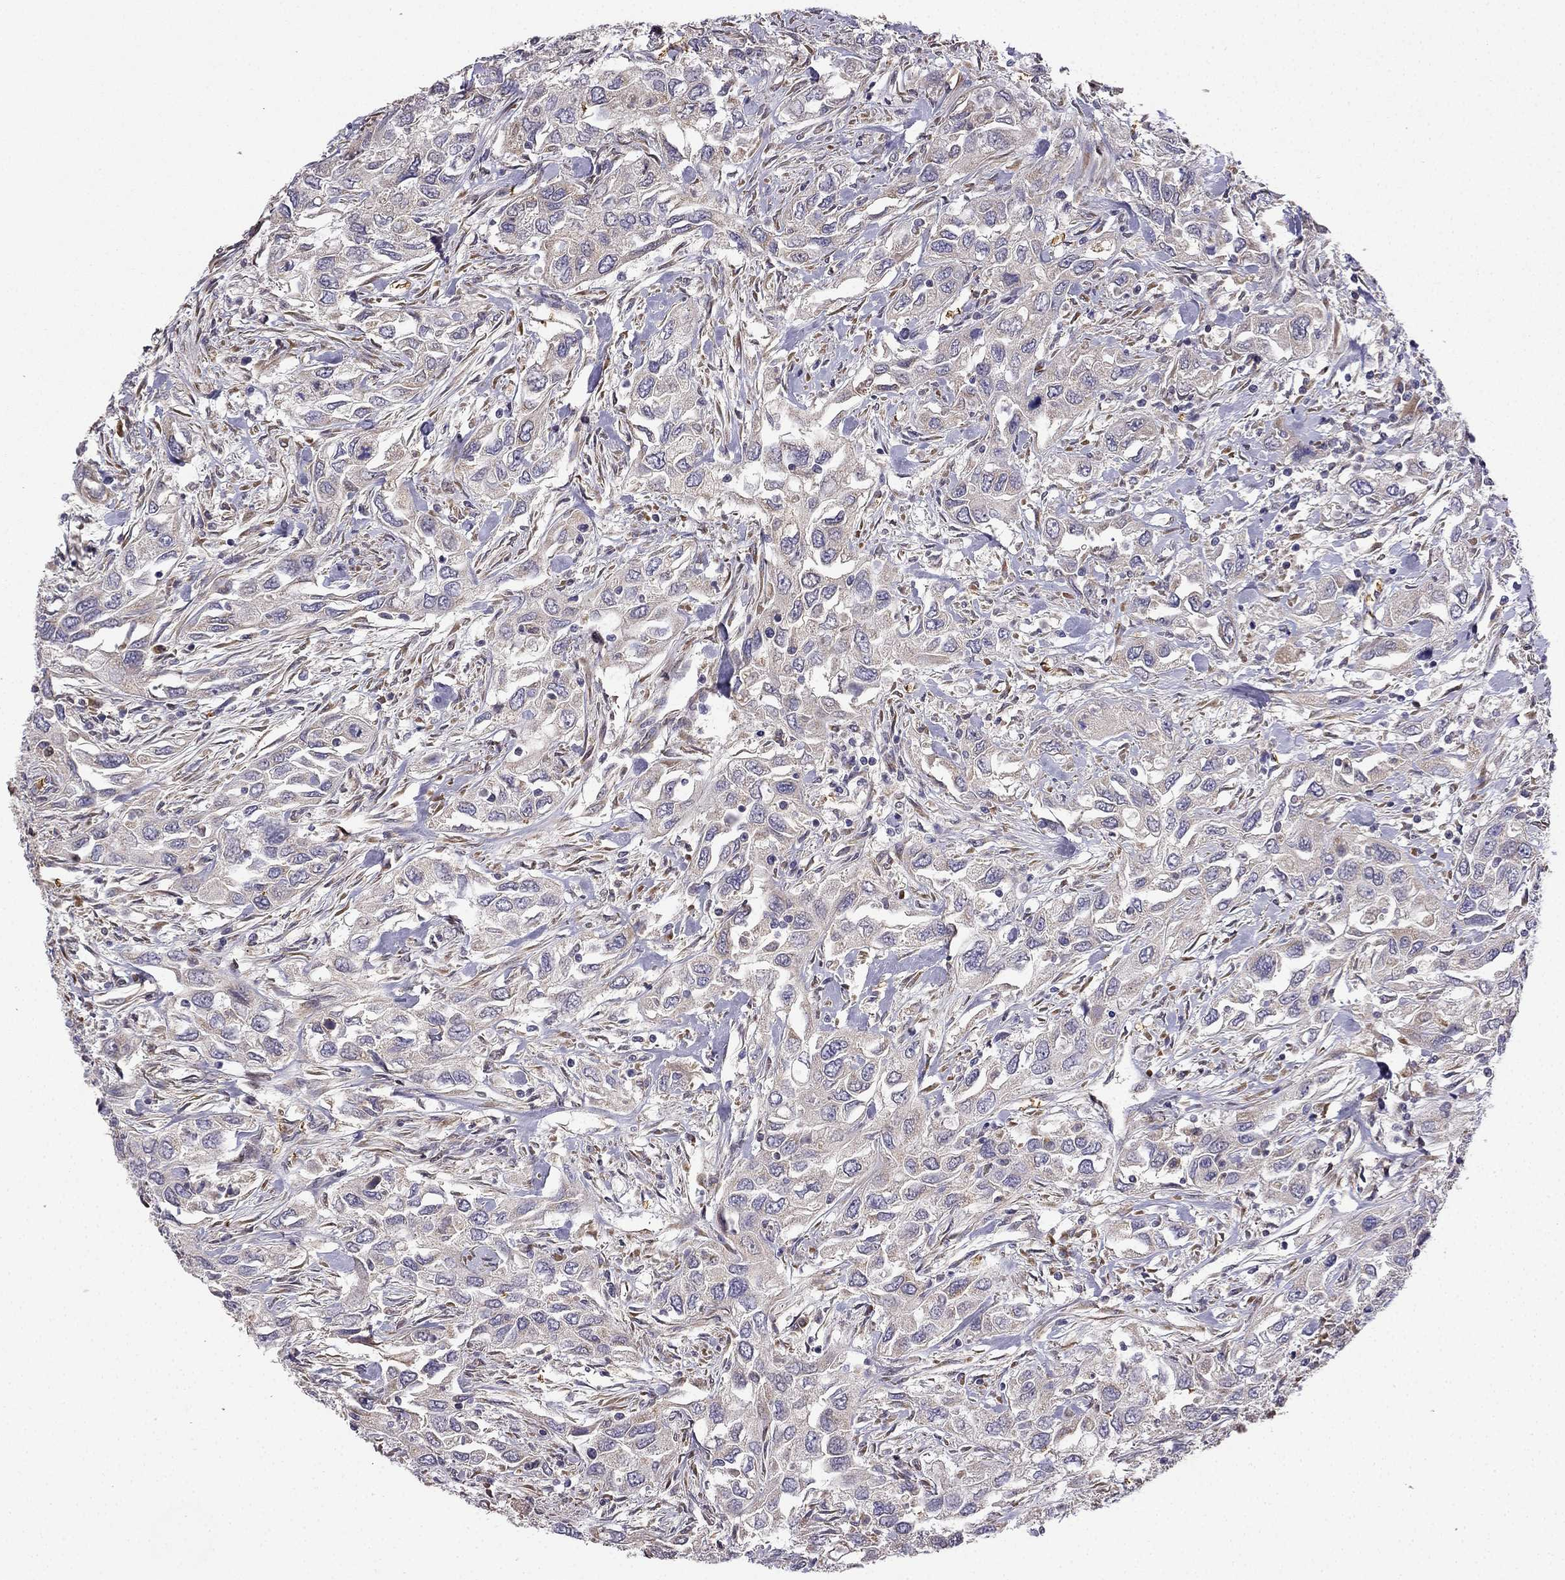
{"staining": {"intensity": "negative", "quantity": "none", "location": "none"}, "tissue": "urothelial cancer", "cell_type": "Tumor cells", "image_type": "cancer", "snomed": [{"axis": "morphology", "description": "Urothelial carcinoma, High grade"}, {"axis": "topography", "description": "Urinary bladder"}], "caption": "High-grade urothelial carcinoma was stained to show a protein in brown. There is no significant positivity in tumor cells.", "gene": "B4GALT7", "patient": {"sex": "male", "age": 76}}